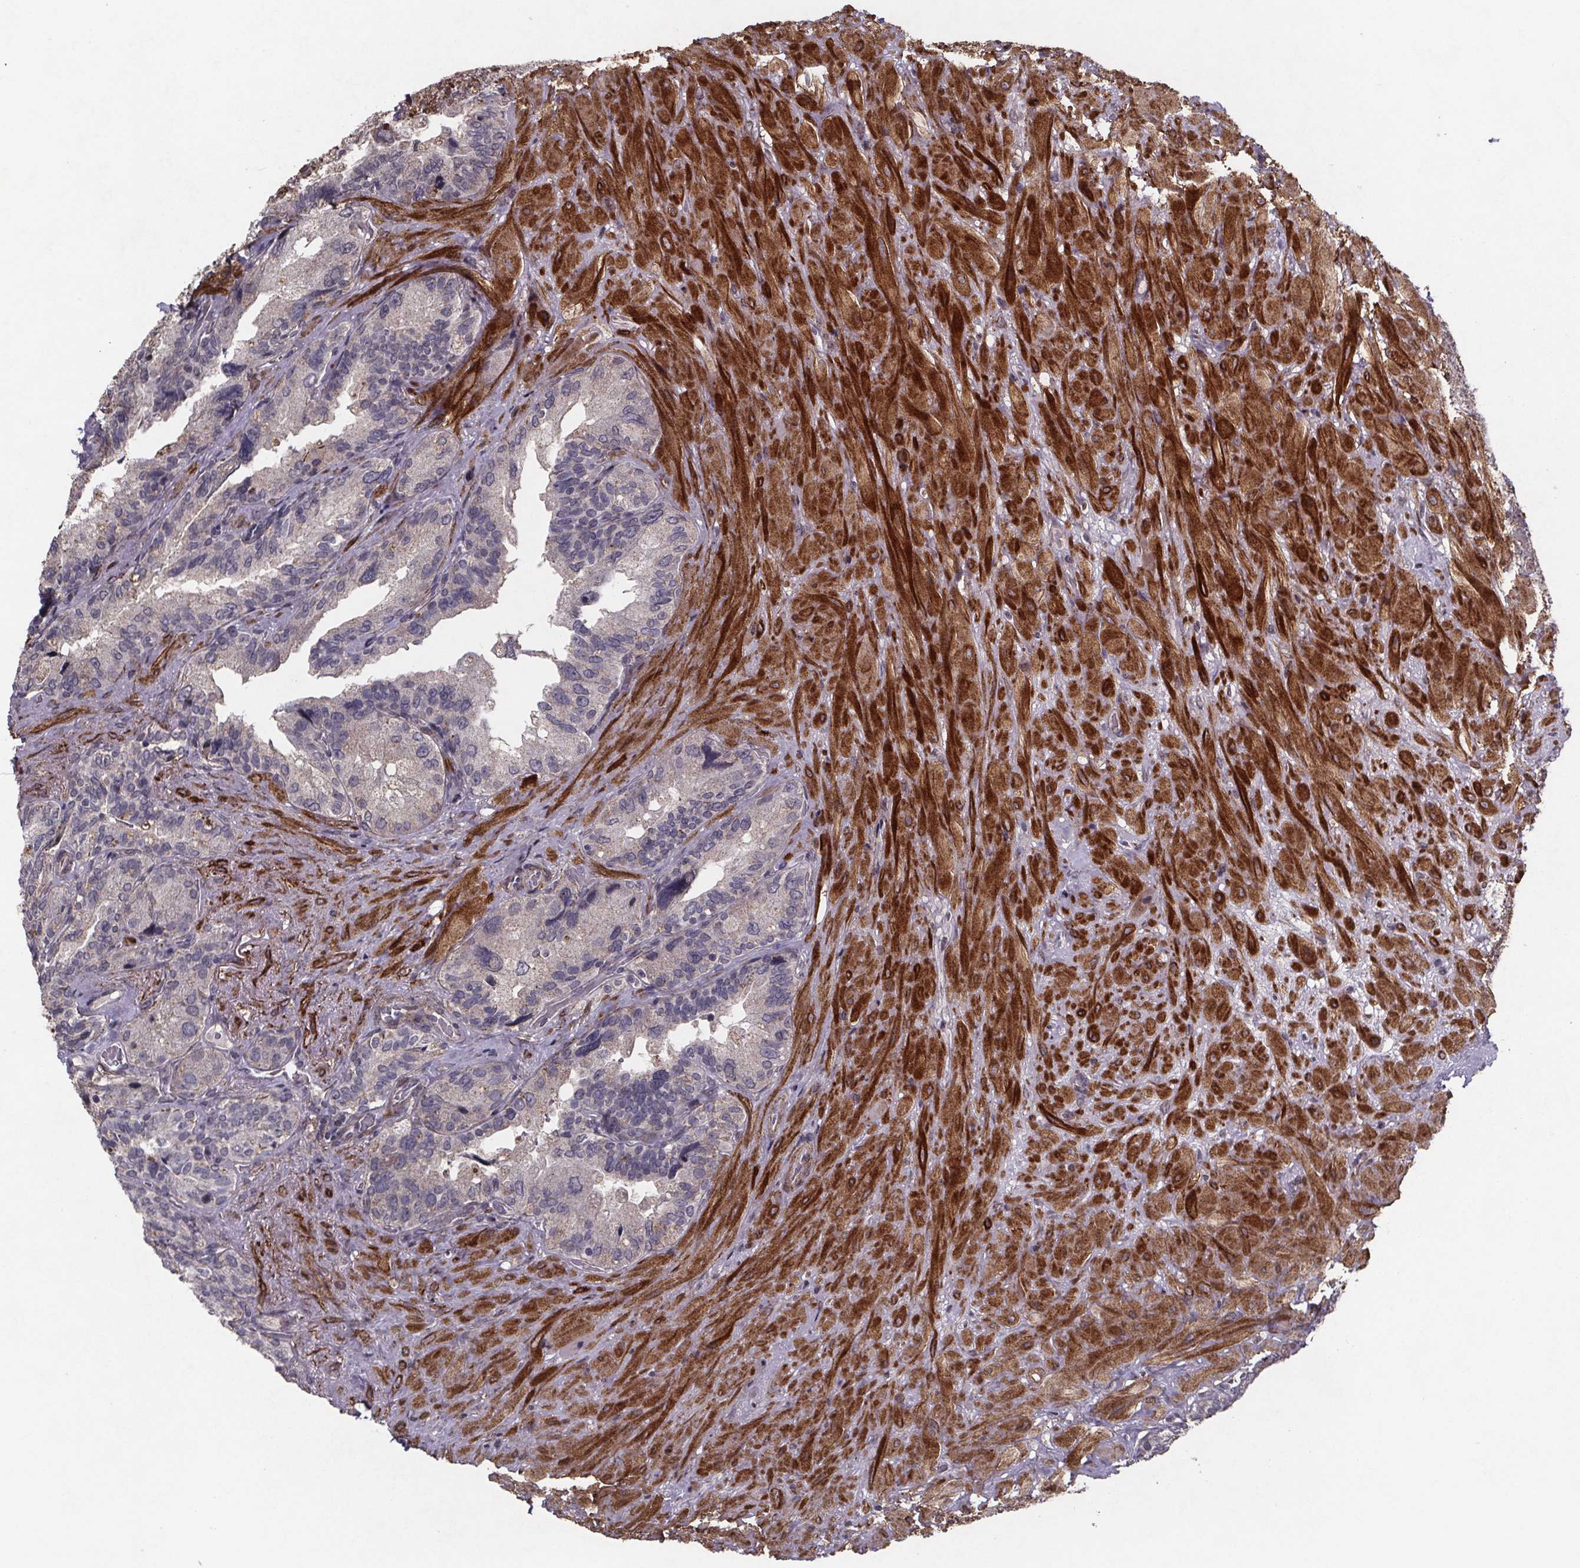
{"staining": {"intensity": "negative", "quantity": "none", "location": "none"}, "tissue": "seminal vesicle", "cell_type": "Glandular cells", "image_type": "normal", "snomed": [{"axis": "morphology", "description": "Normal tissue, NOS"}, {"axis": "topography", "description": "Seminal veicle"}], "caption": "Immunohistochemistry (IHC) of unremarkable human seminal vesicle displays no expression in glandular cells.", "gene": "PALLD", "patient": {"sex": "male", "age": 69}}